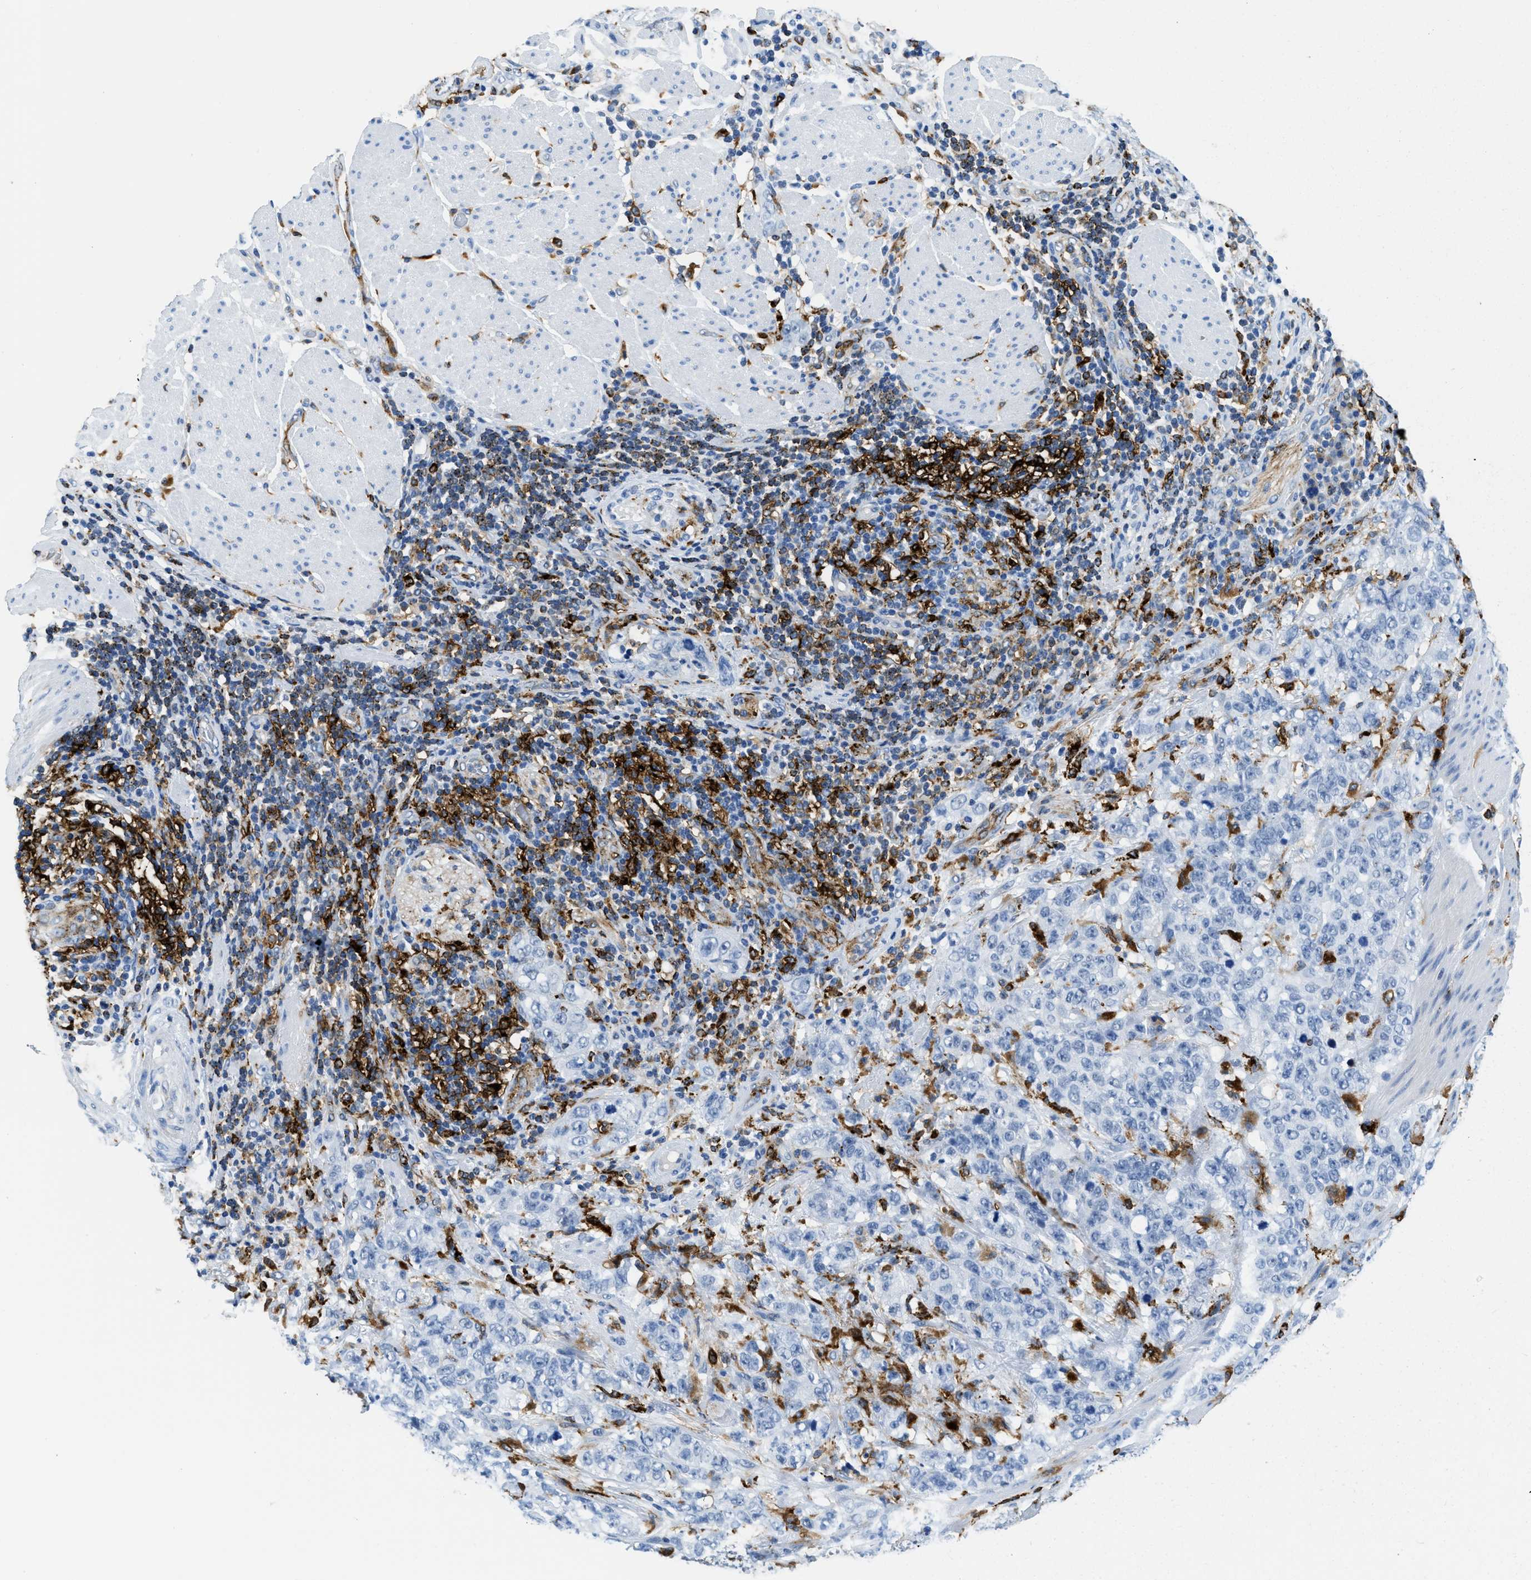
{"staining": {"intensity": "negative", "quantity": "none", "location": "none"}, "tissue": "stomach cancer", "cell_type": "Tumor cells", "image_type": "cancer", "snomed": [{"axis": "morphology", "description": "Adenocarcinoma, NOS"}, {"axis": "topography", "description": "Stomach"}], "caption": "Image shows no significant protein staining in tumor cells of stomach cancer.", "gene": "CD226", "patient": {"sex": "male", "age": 48}}